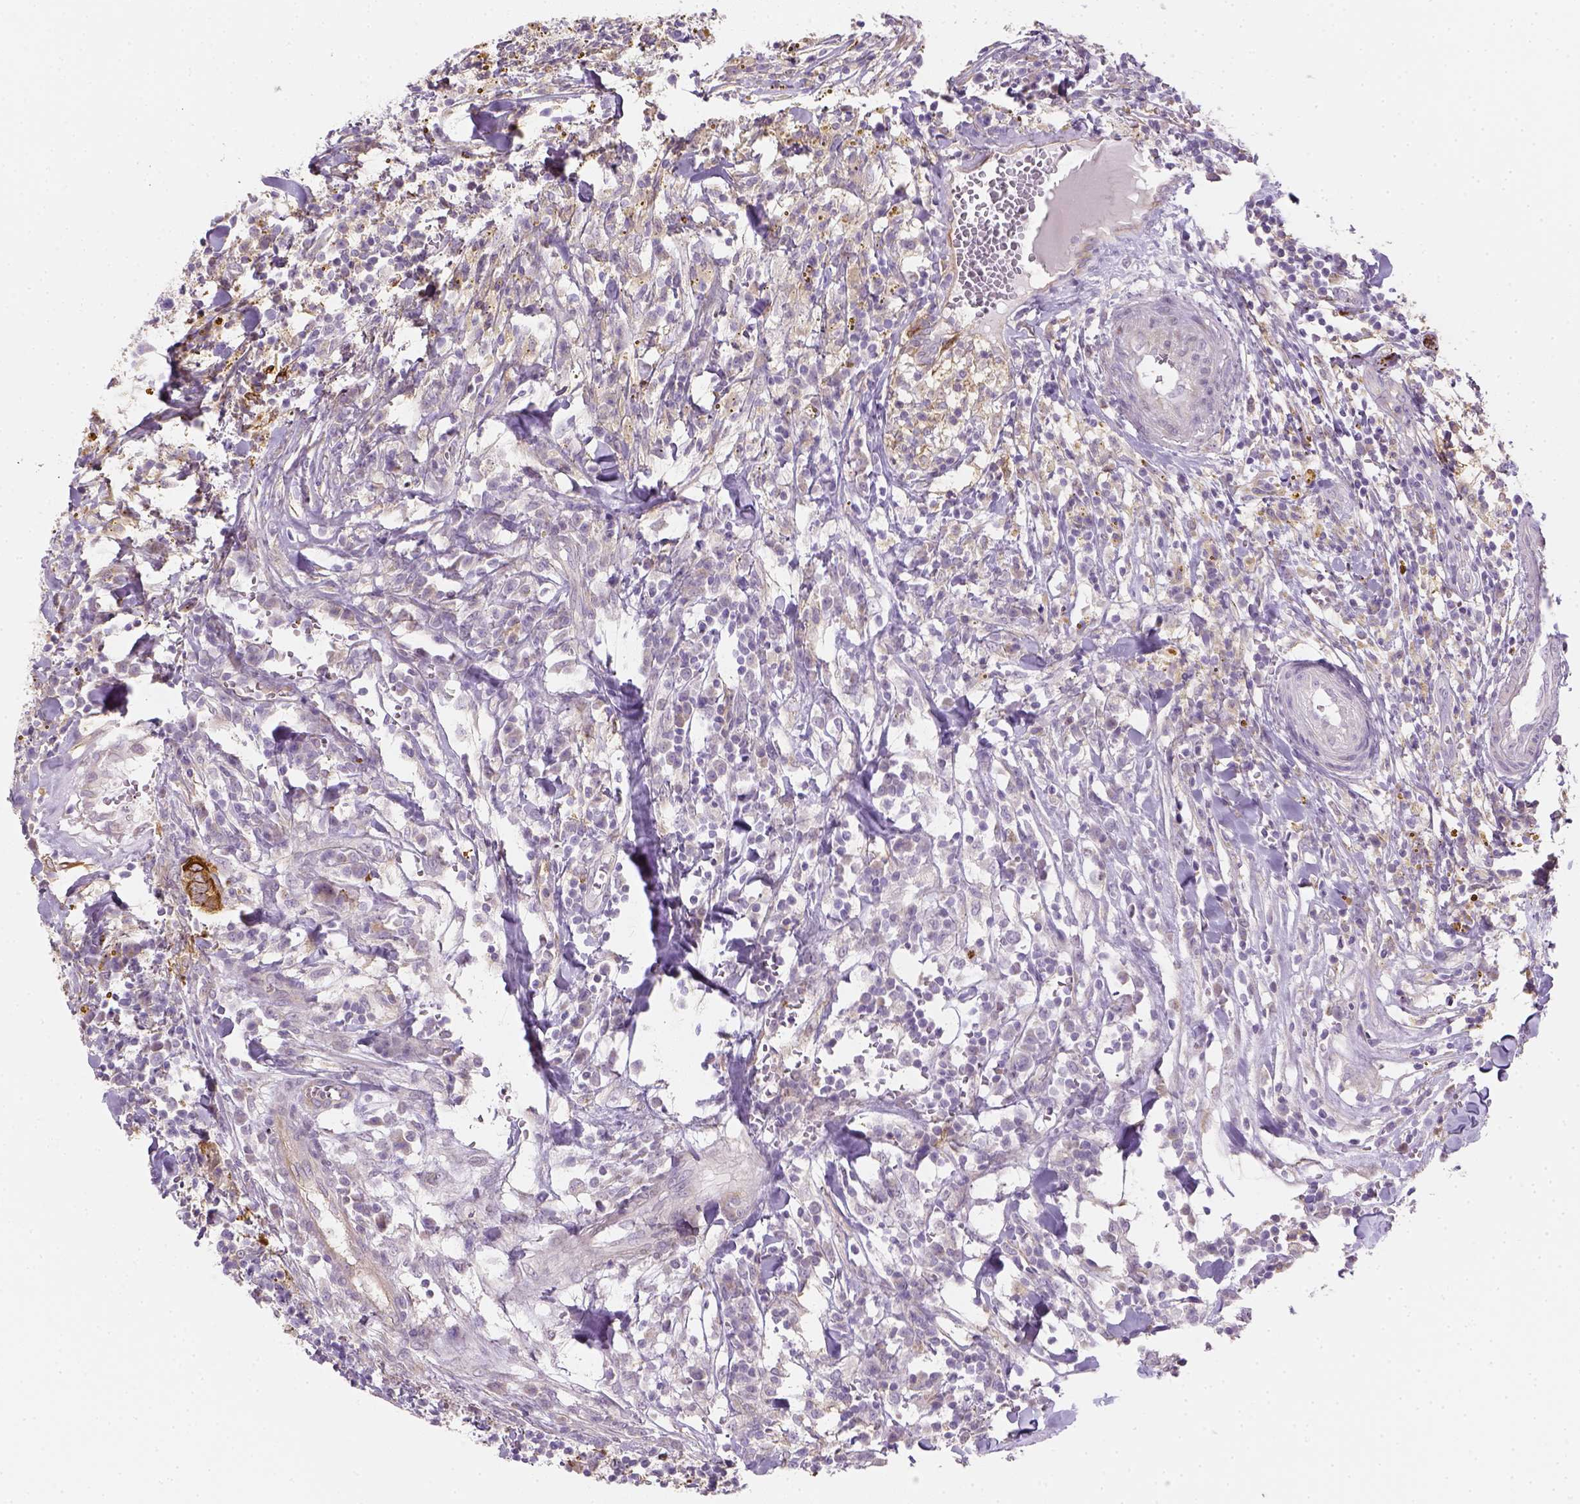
{"staining": {"intensity": "moderate", "quantity": "<25%", "location": "cytoplasmic/membranous"}, "tissue": "breast cancer", "cell_type": "Tumor cells", "image_type": "cancer", "snomed": [{"axis": "morphology", "description": "Duct carcinoma"}, {"axis": "topography", "description": "Breast"}], "caption": "Tumor cells display low levels of moderate cytoplasmic/membranous positivity in approximately <25% of cells in human breast cancer (invasive ductal carcinoma). Using DAB (brown) and hematoxylin (blue) stains, captured at high magnification using brightfield microscopy.", "gene": "CACNB1", "patient": {"sex": "female", "age": 30}}